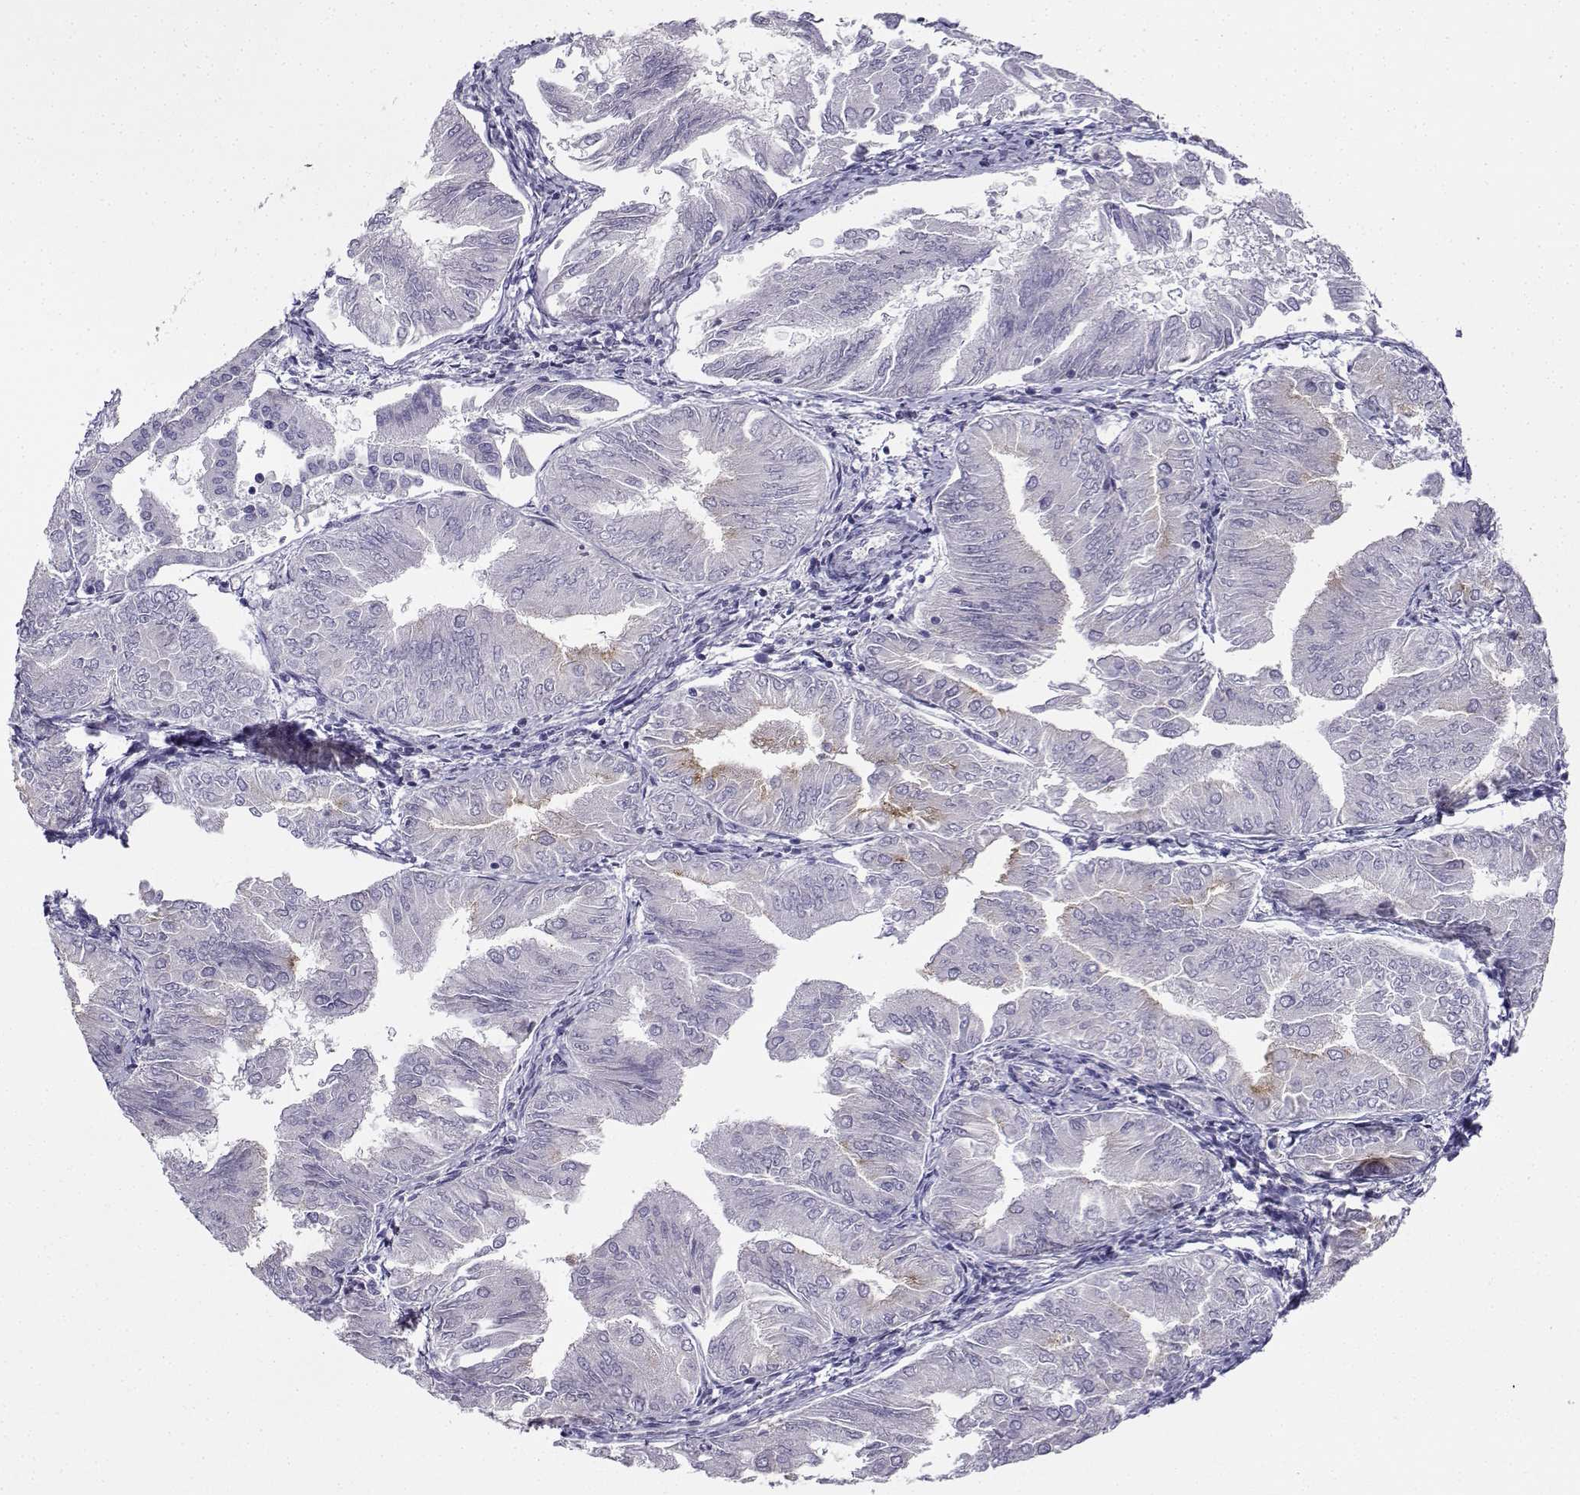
{"staining": {"intensity": "strong", "quantity": "<25%", "location": "cytoplasmic/membranous"}, "tissue": "endometrial cancer", "cell_type": "Tumor cells", "image_type": "cancer", "snomed": [{"axis": "morphology", "description": "Adenocarcinoma, NOS"}, {"axis": "topography", "description": "Endometrium"}], "caption": "Tumor cells demonstrate medium levels of strong cytoplasmic/membranous staining in approximately <25% of cells in endometrial cancer.", "gene": "CD109", "patient": {"sex": "female", "age": 53}}